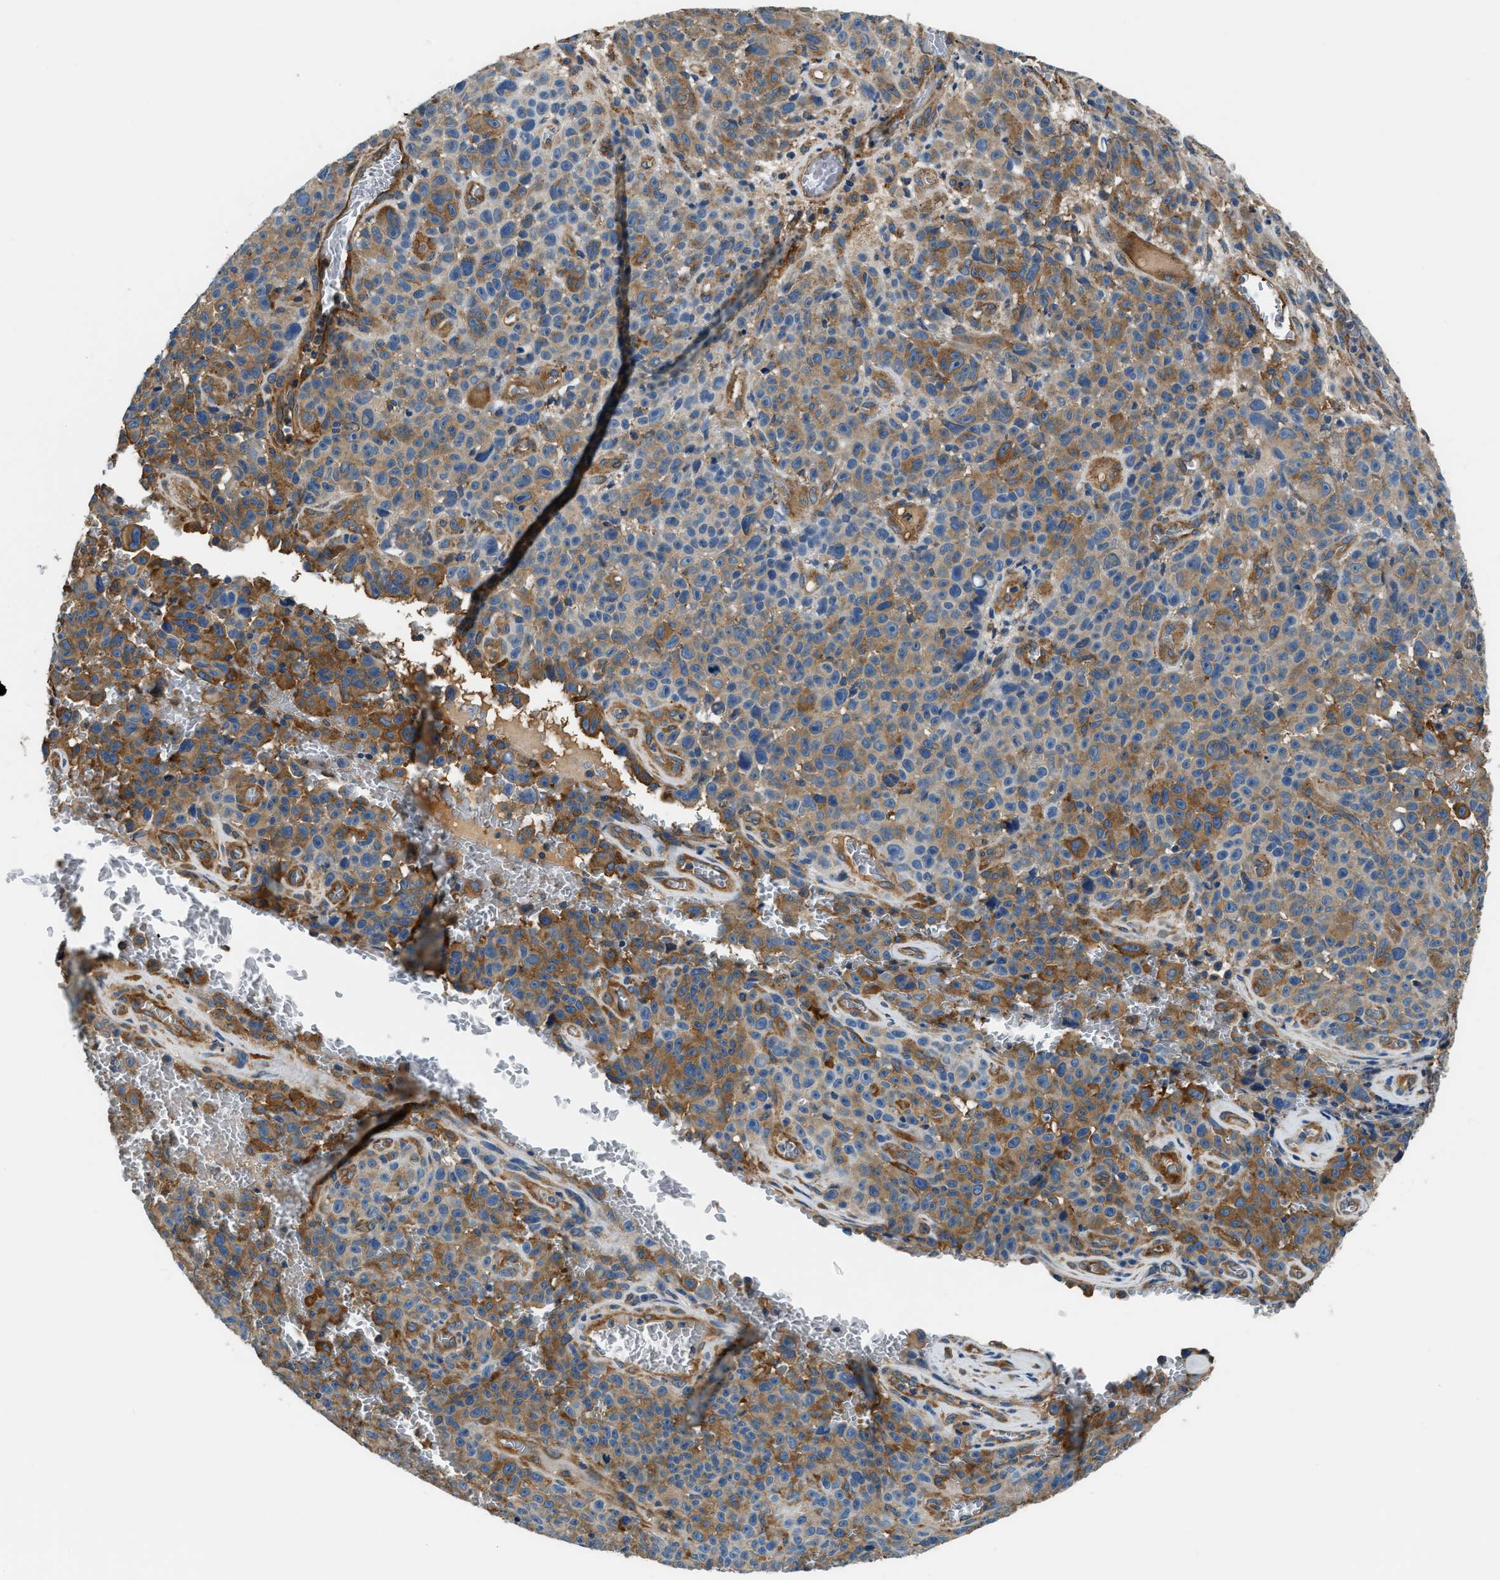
{"staining": {"intensity": "moderate", "quantity": "25%-75%", "location": "cytoplasmic/membranous"}, "tissue": "melanoma", "cell_type": "Tumor cells", "image_type": "cancer", "snomed": [{"axis": "morphology", "description": "Malignant melanoma, NOS"}, {"axis": "topography", "description": "Skin"}], "caption": "Malignant melanoma tissue shows moderate cytoplasmic/membranous expression in approximately 25%-75% of tumor cells, visualized by immunohistochemistry.", "gene": "EEA1", "patient": {"sex": "female", "age": 82}}